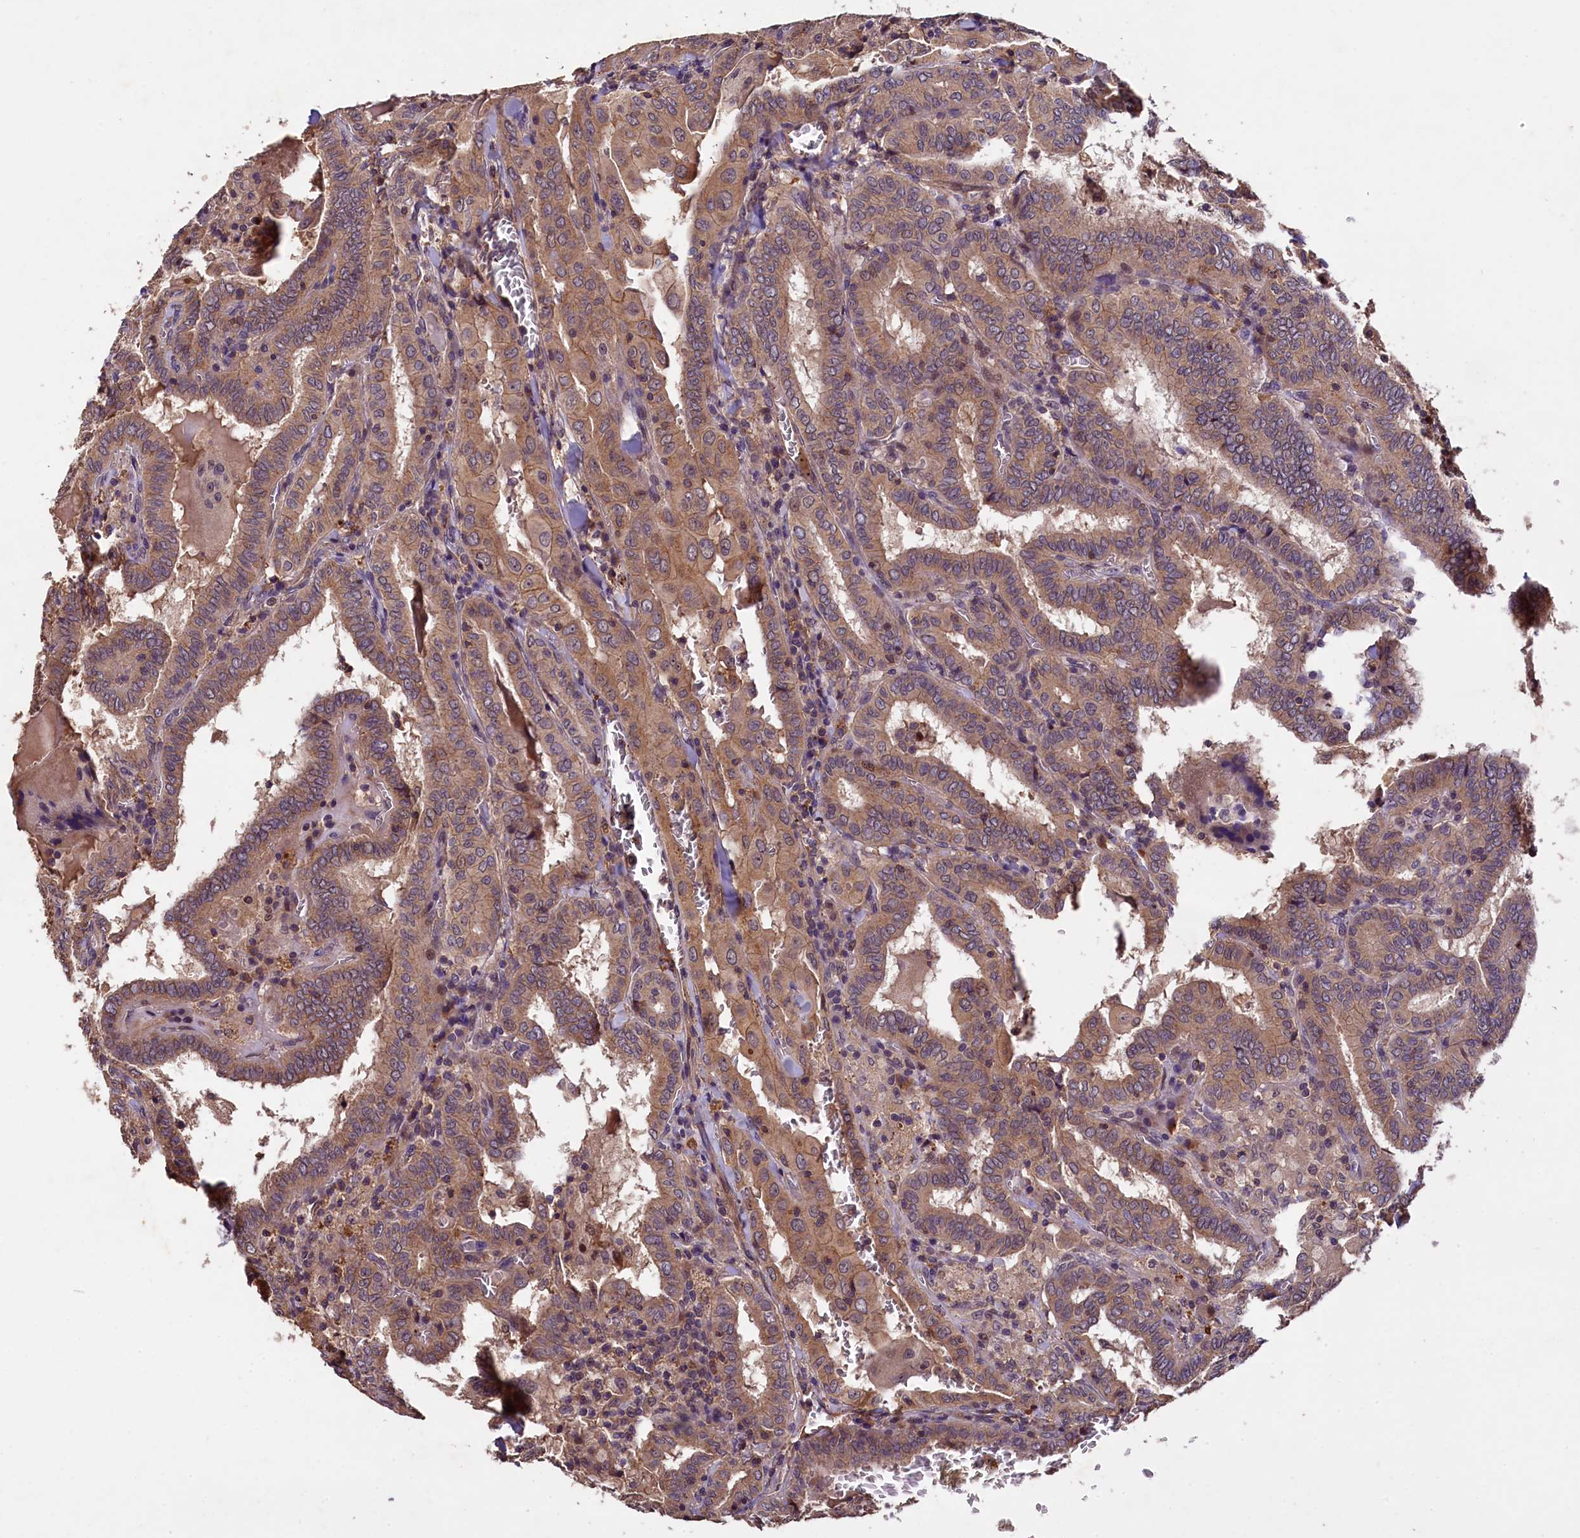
{"staining": {"intensity": "moderate", "quantity": ">75%", "location": "cytoplasmic/membranous"}, "tissue": "thyroid cancer", "cell_type": "Tumor cells", "image_type": "cancer", "snomed": [{"axis": "morphology", "description": "Papillary adenocarcinoma, NOS"}, {"axis": "topography", "description": "Thyroid gland"}], "caption": "Protein staining of thyroid papillary adenocarcinoma tissue demonstrates moderate cytoplasmic/membranous positivity in about >75% of tumor cells. (DAB IHC with brightfield microscopy, high magnification).", "gene": "PLXNB1", "patient": {"sex": "female", "age": 72}}